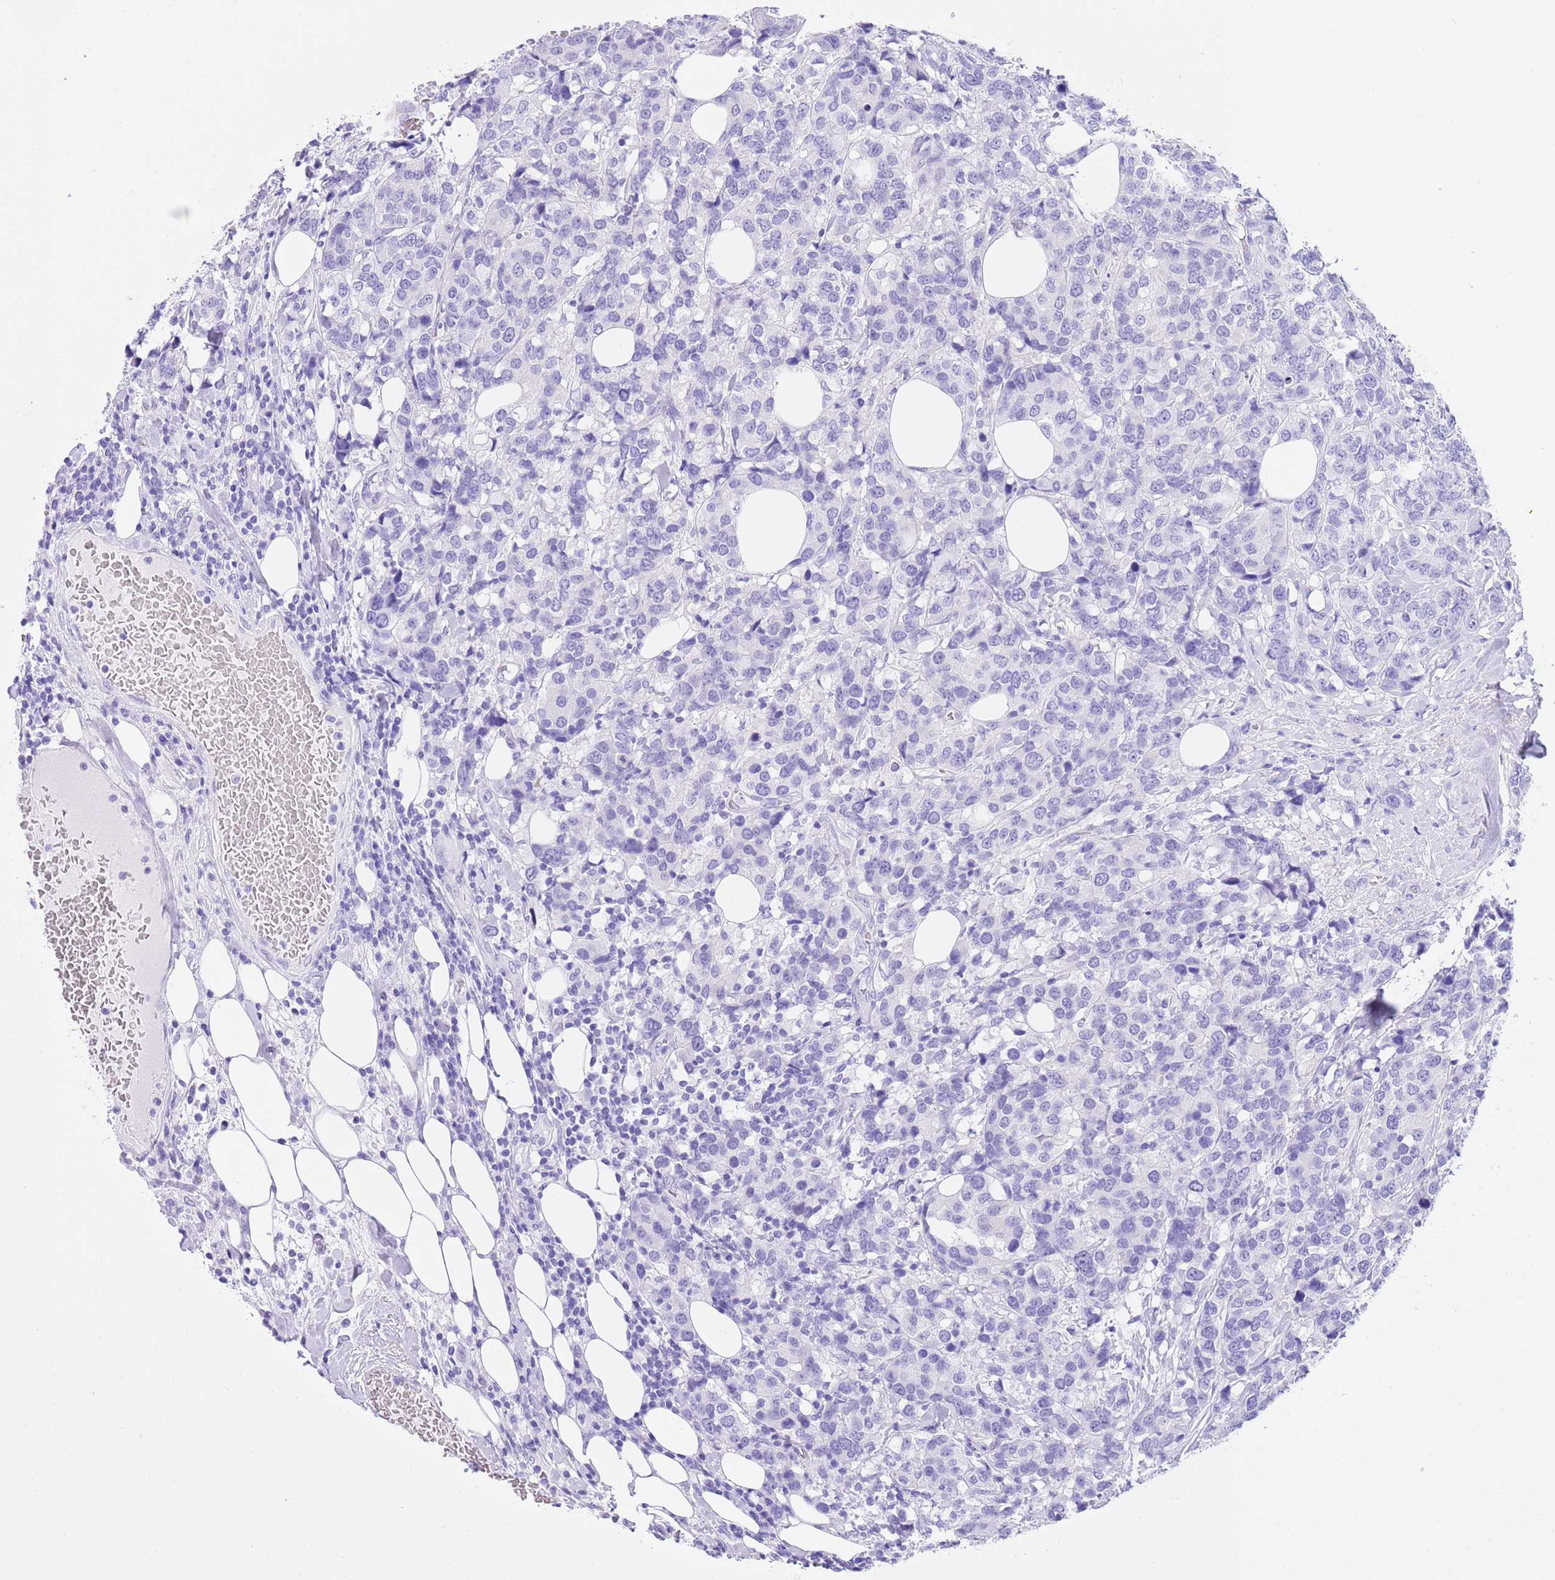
{"staining": {"intensity": "negative", "quantity": "none", "location": "none"}, "tissue": "breast cancer", "cell_type": "Tumor cells", "image_type": "cancer", "snomed": [{"axis": "morphology", "description": "Lobular carcinoma"}, {"axis": "topography", "description": "Breast"}], "caption": "High magnification brightfield microscopy of breast cancer stained with DAB (brown) and counterstained with hematoxylin (blue): tumor cells show no significant expression. The staining is performed using DAB (3,3'-diaminobenzidine) brown chromogen with nuclei counter-stained in using hematoxylin.", "gene": "TMEM185B", "patient": {"sex": "female", "age": 59}}